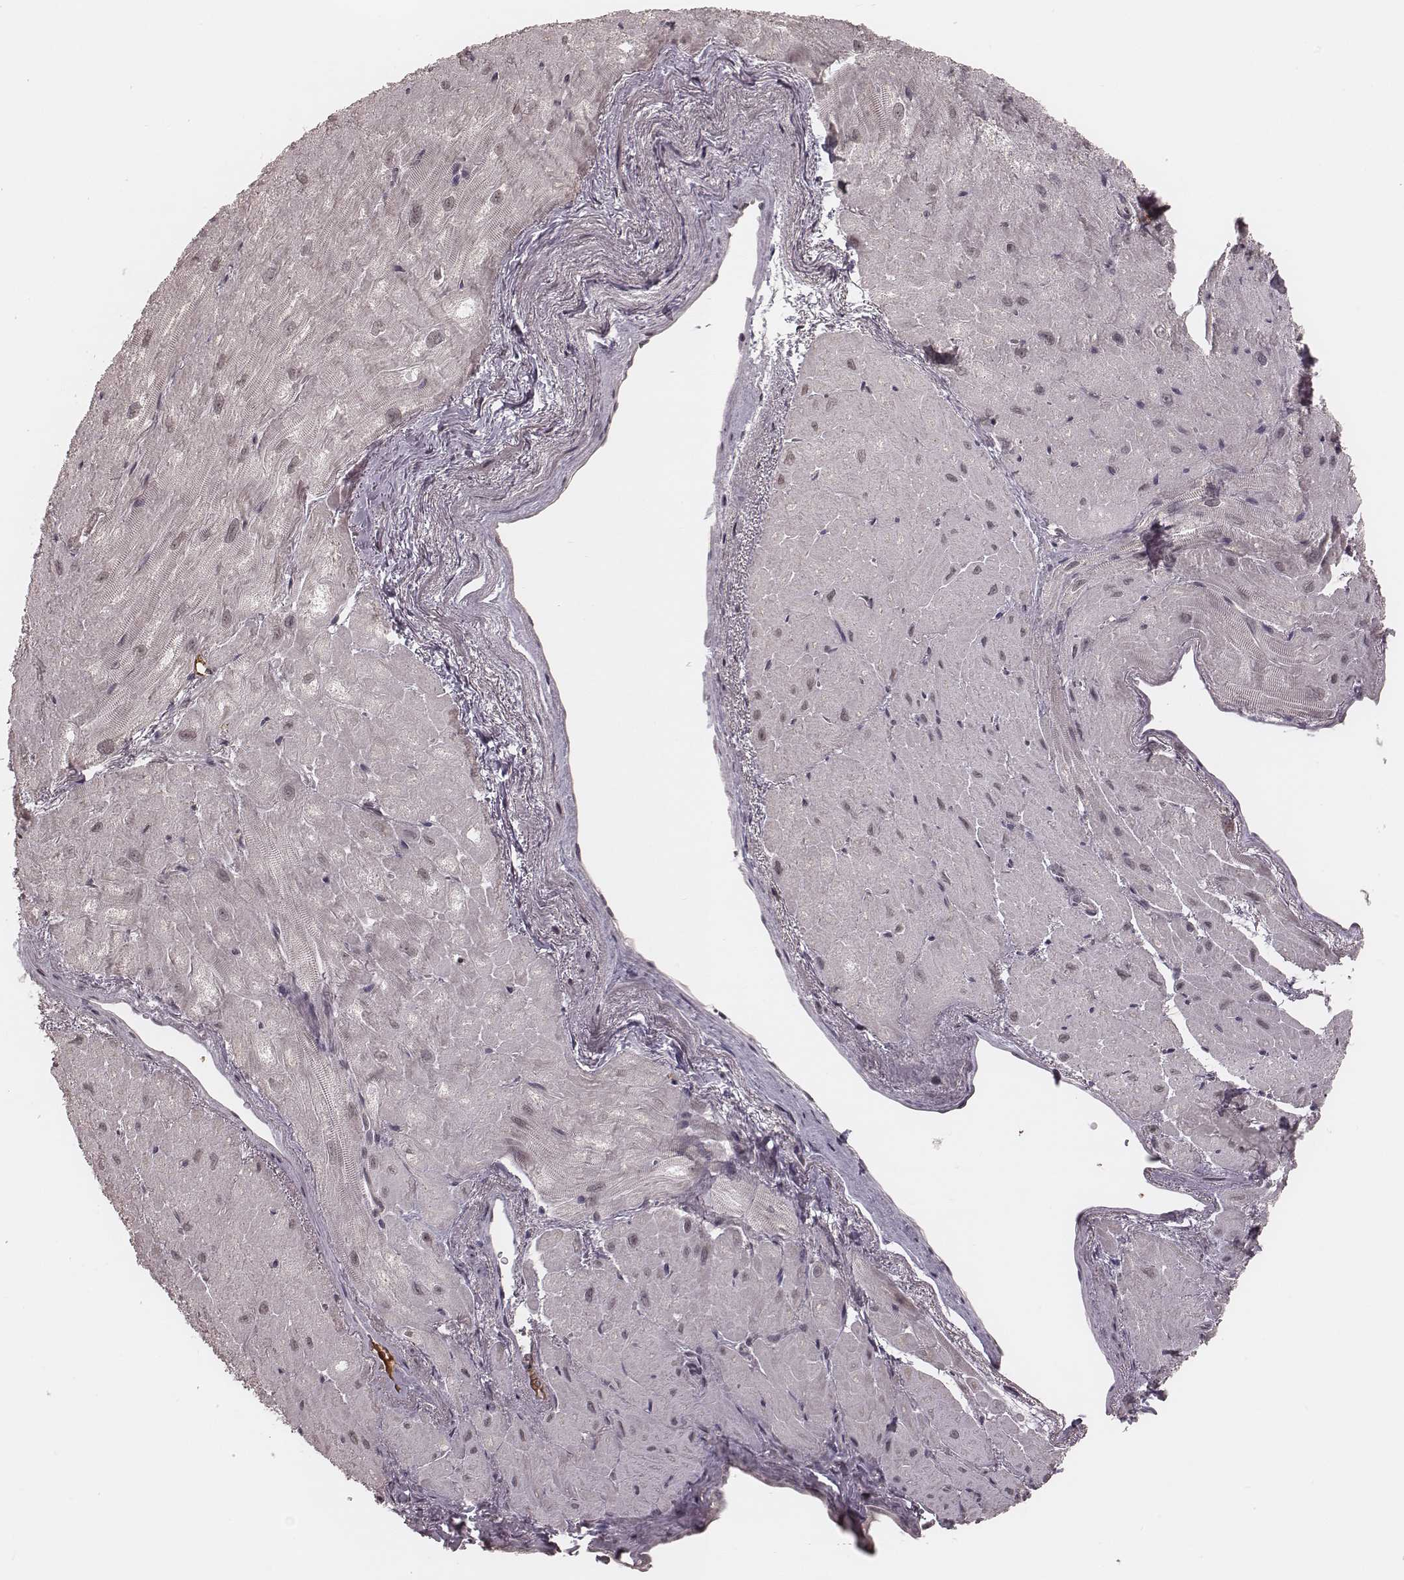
{"staining": {"intensity": "negative", "quantity": "none", "location": "none"}, "tissue": "heart muscle", "cell_type": "Cardiomyocytes", "image_type": "normal", "snomed": [{"axis": "morphology", "description": "Normal tissue, NOS"}, {"axis": "topography", "description": "Heart"}], "caption": "DAB immunohistochemical staining of unremarkable heart muscle reveals no significant staining in cardiomyocytes. The staining is performed using DAB brown chromogen with nuclei counter-stained in using hematoxylin.", "gene": "IL5", "patient": {"sex": "male", "age": 62}}